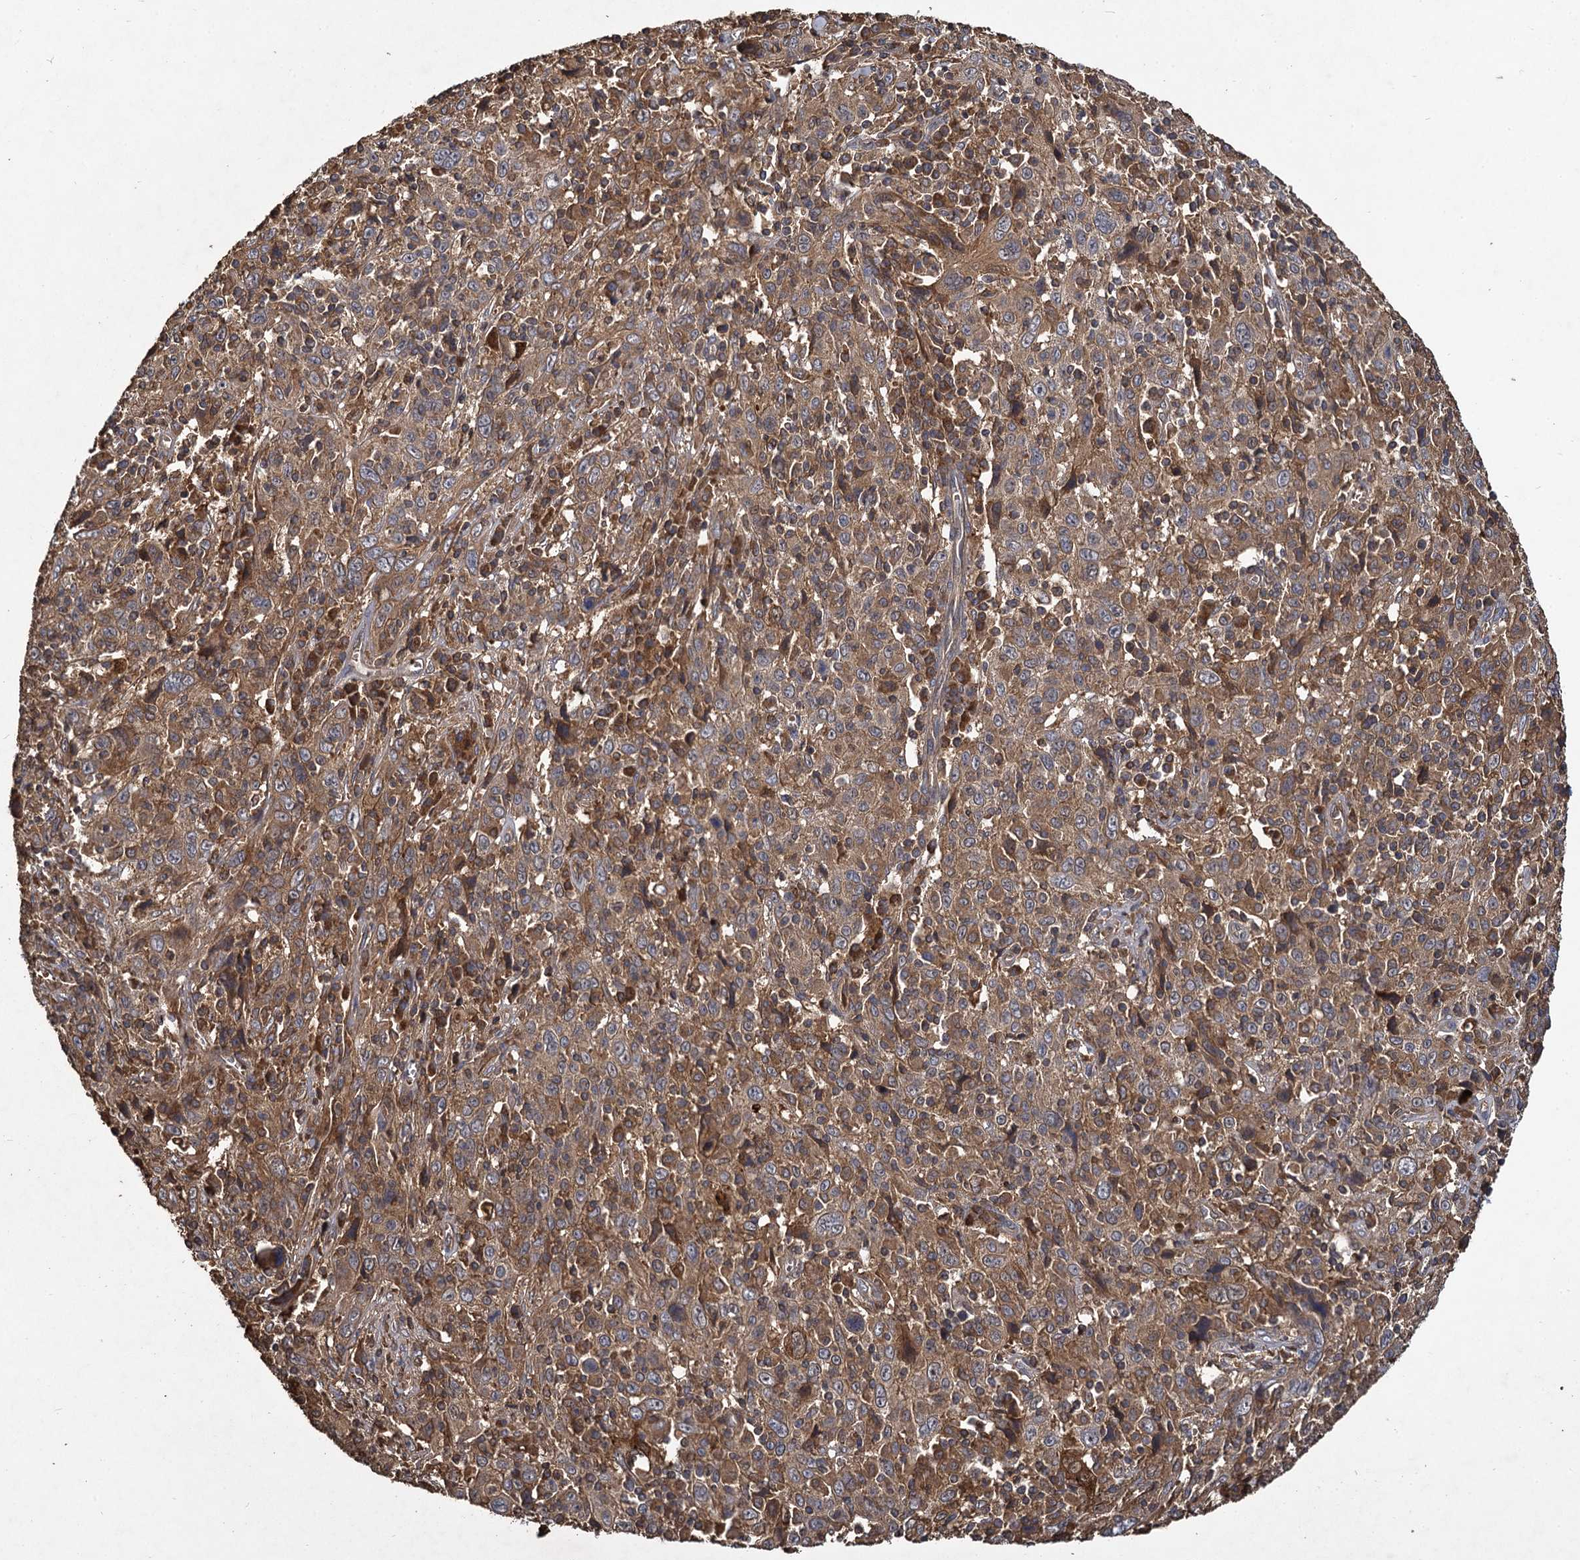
{"staining": {"intensity": "moderate", "quantity": ">75%", "location": "cytoplasmic/membranous"}, "tissue": "cervical cancer", "cell_type": "Tumor cells", "image_type": "cancer", "snomed": [{"axis": "morphology", "description": "Squamous cell carcinoma, NOS"}, {"axis": "topography", "description": "Cervix"}], "caption": "Squamous cell carcinoma (cervical) stained for a protein displays moderate cytoplasmic/membranous positivity in tumor cells.", "gene": "GCLC", "patient": {"sex": "female", "age": 46}}